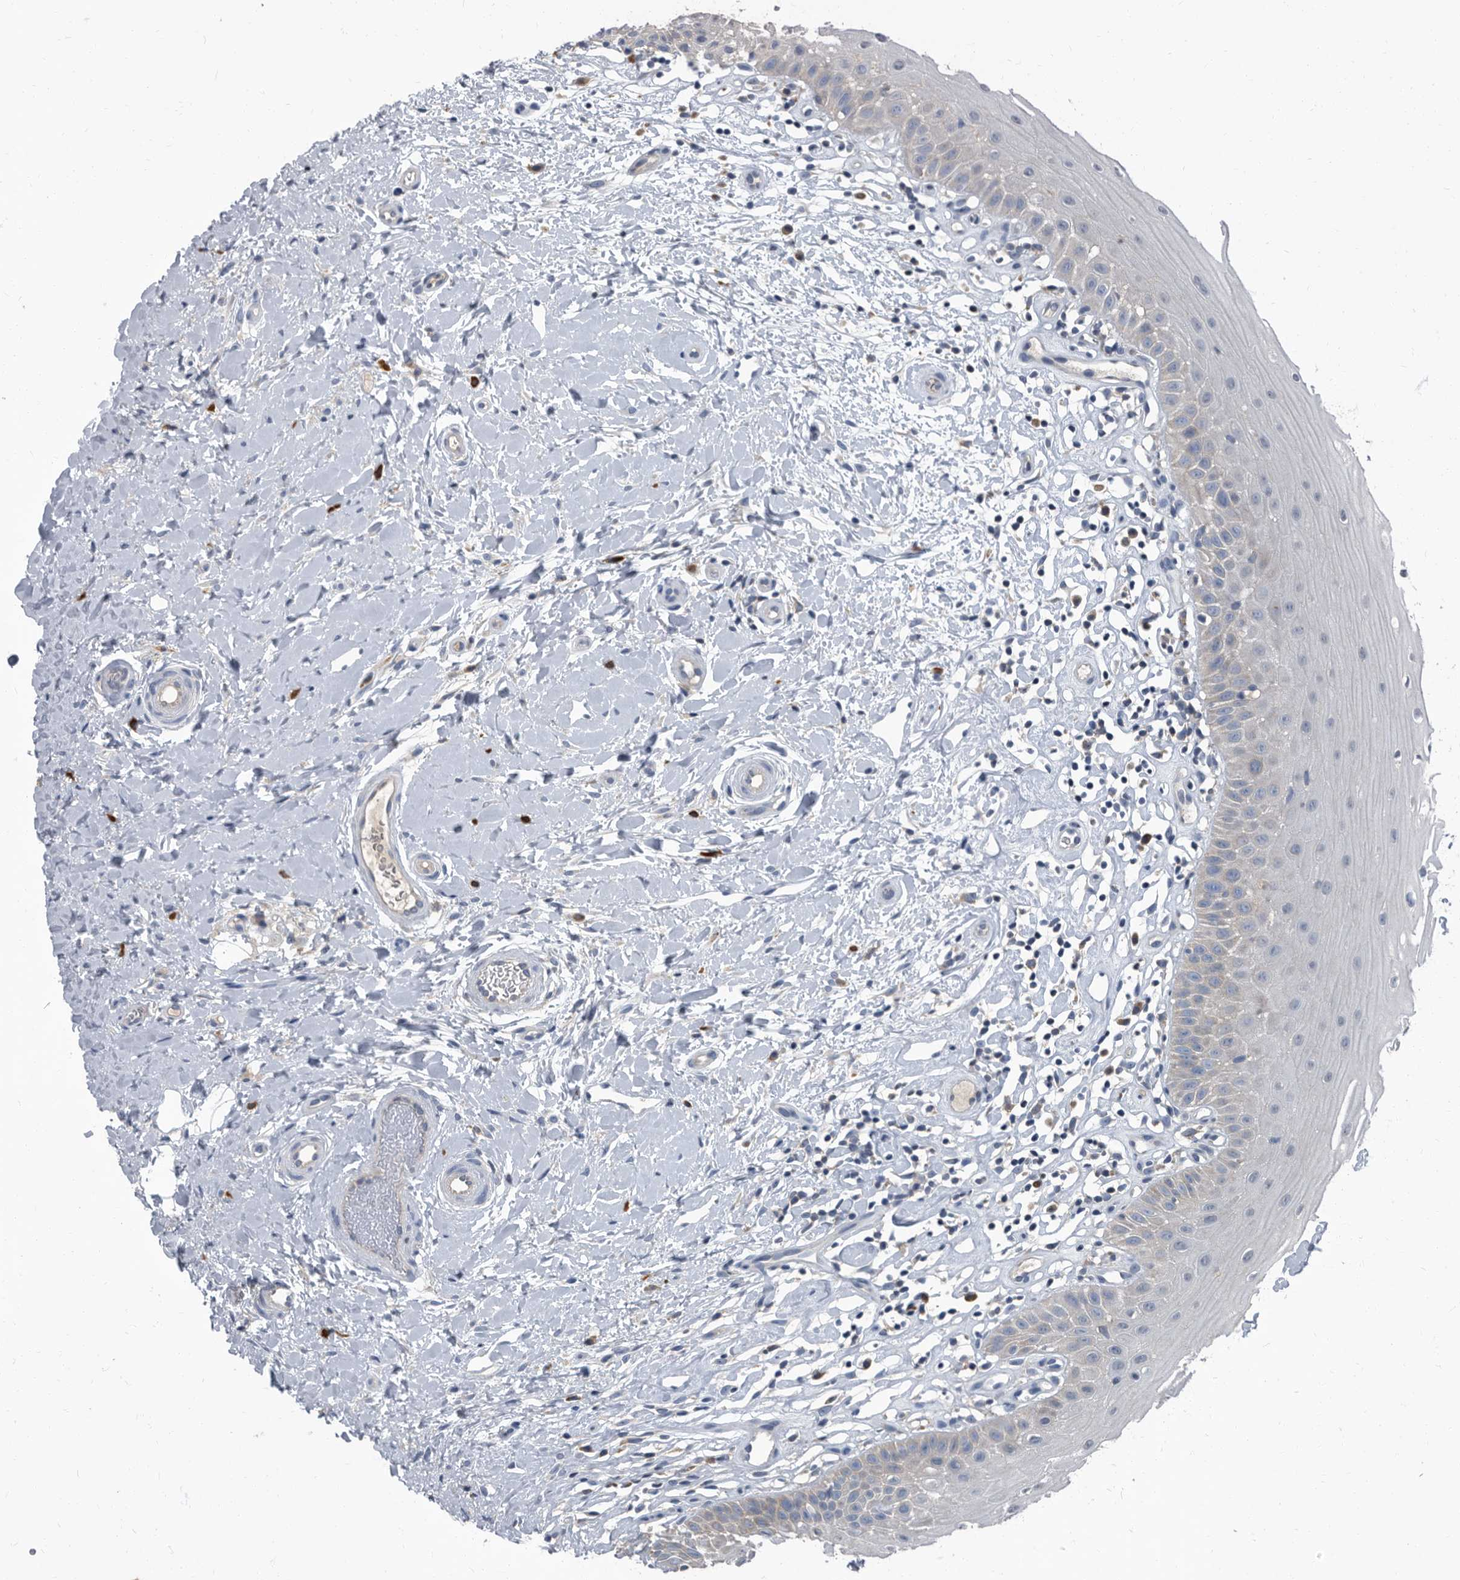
{"staining": {"intensity": "weak", "quantity": "<25%", "location": "nuclear"}, "tissue": "oral mucosa", "cell_type": "Squamous epithelial cells", "image_type": "normal", "snomed": [{"axis": "morphology", "description": "Normal tissue, NOS"}, {"axis": "topography", "description": "Oral tissue"}], "caption": "IHC image of normal oral mucosa: human oral mucosa stained with DAB (3,3'-diaminobenzidine) demonstrates no significant protein expression in squamous epithelial cells. (Immunohistochemistry, brightfield microscopy, high magnification).", "gene": "CDV3", "patient": {"sex": "female", "age": 56}}